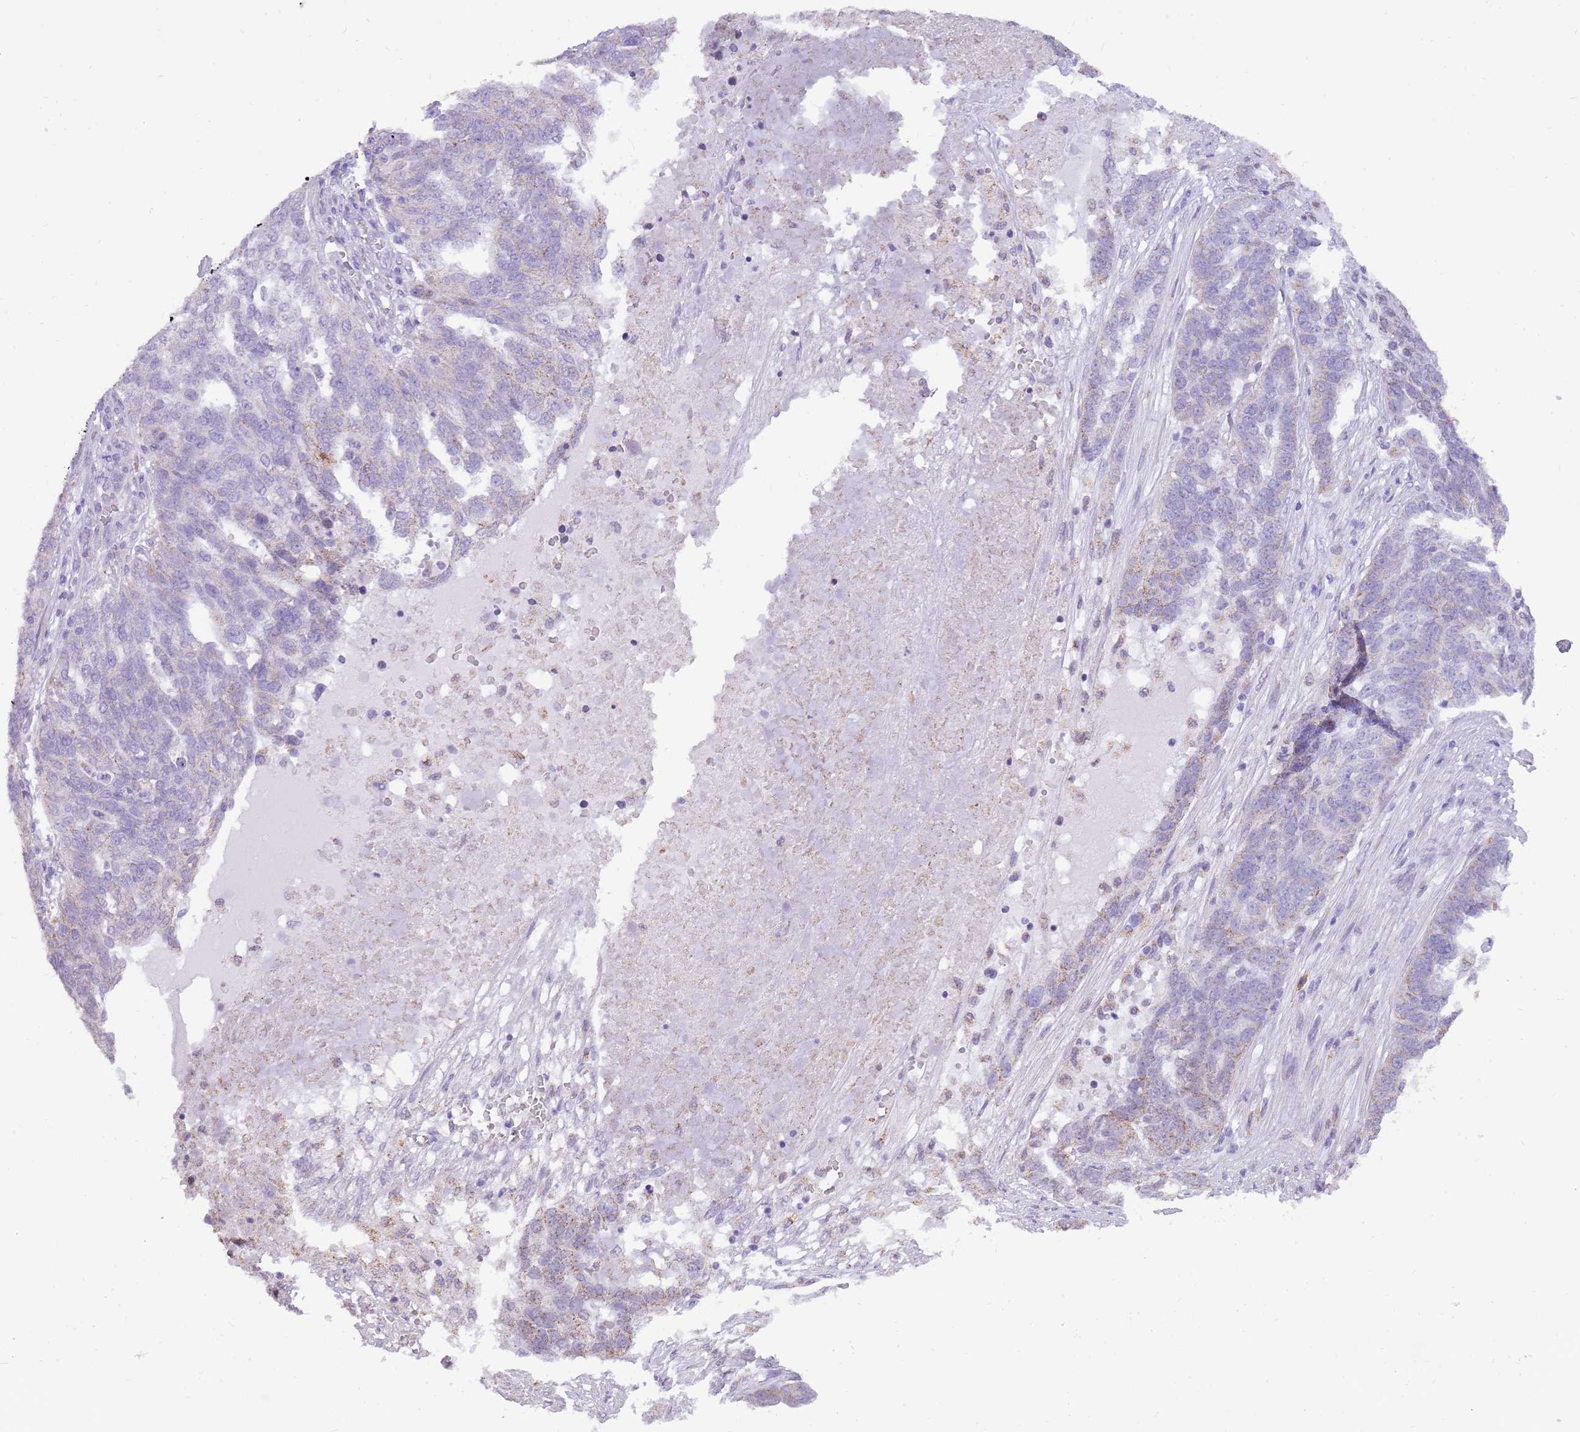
{"staining": {"intensity": "weak", "quantity": "<25%", "location": "cytoplasmic/membranous"}, "tissue": "ovarian cancer", "cell_type": "Tumor cells", "image_type": "cancer", "snomed": [{"axis": "morphology", "description": "Cystadenocarcinoma, serous, NOS"}, {"axis": "topography", "description": "Ovary"}], "caption": "Tumor cells are negative for protein expression in human serous cystadenocarcinoma (ovarian).", "gene": "PCNX1", "patient": {"sex": "female", "age": 59}}